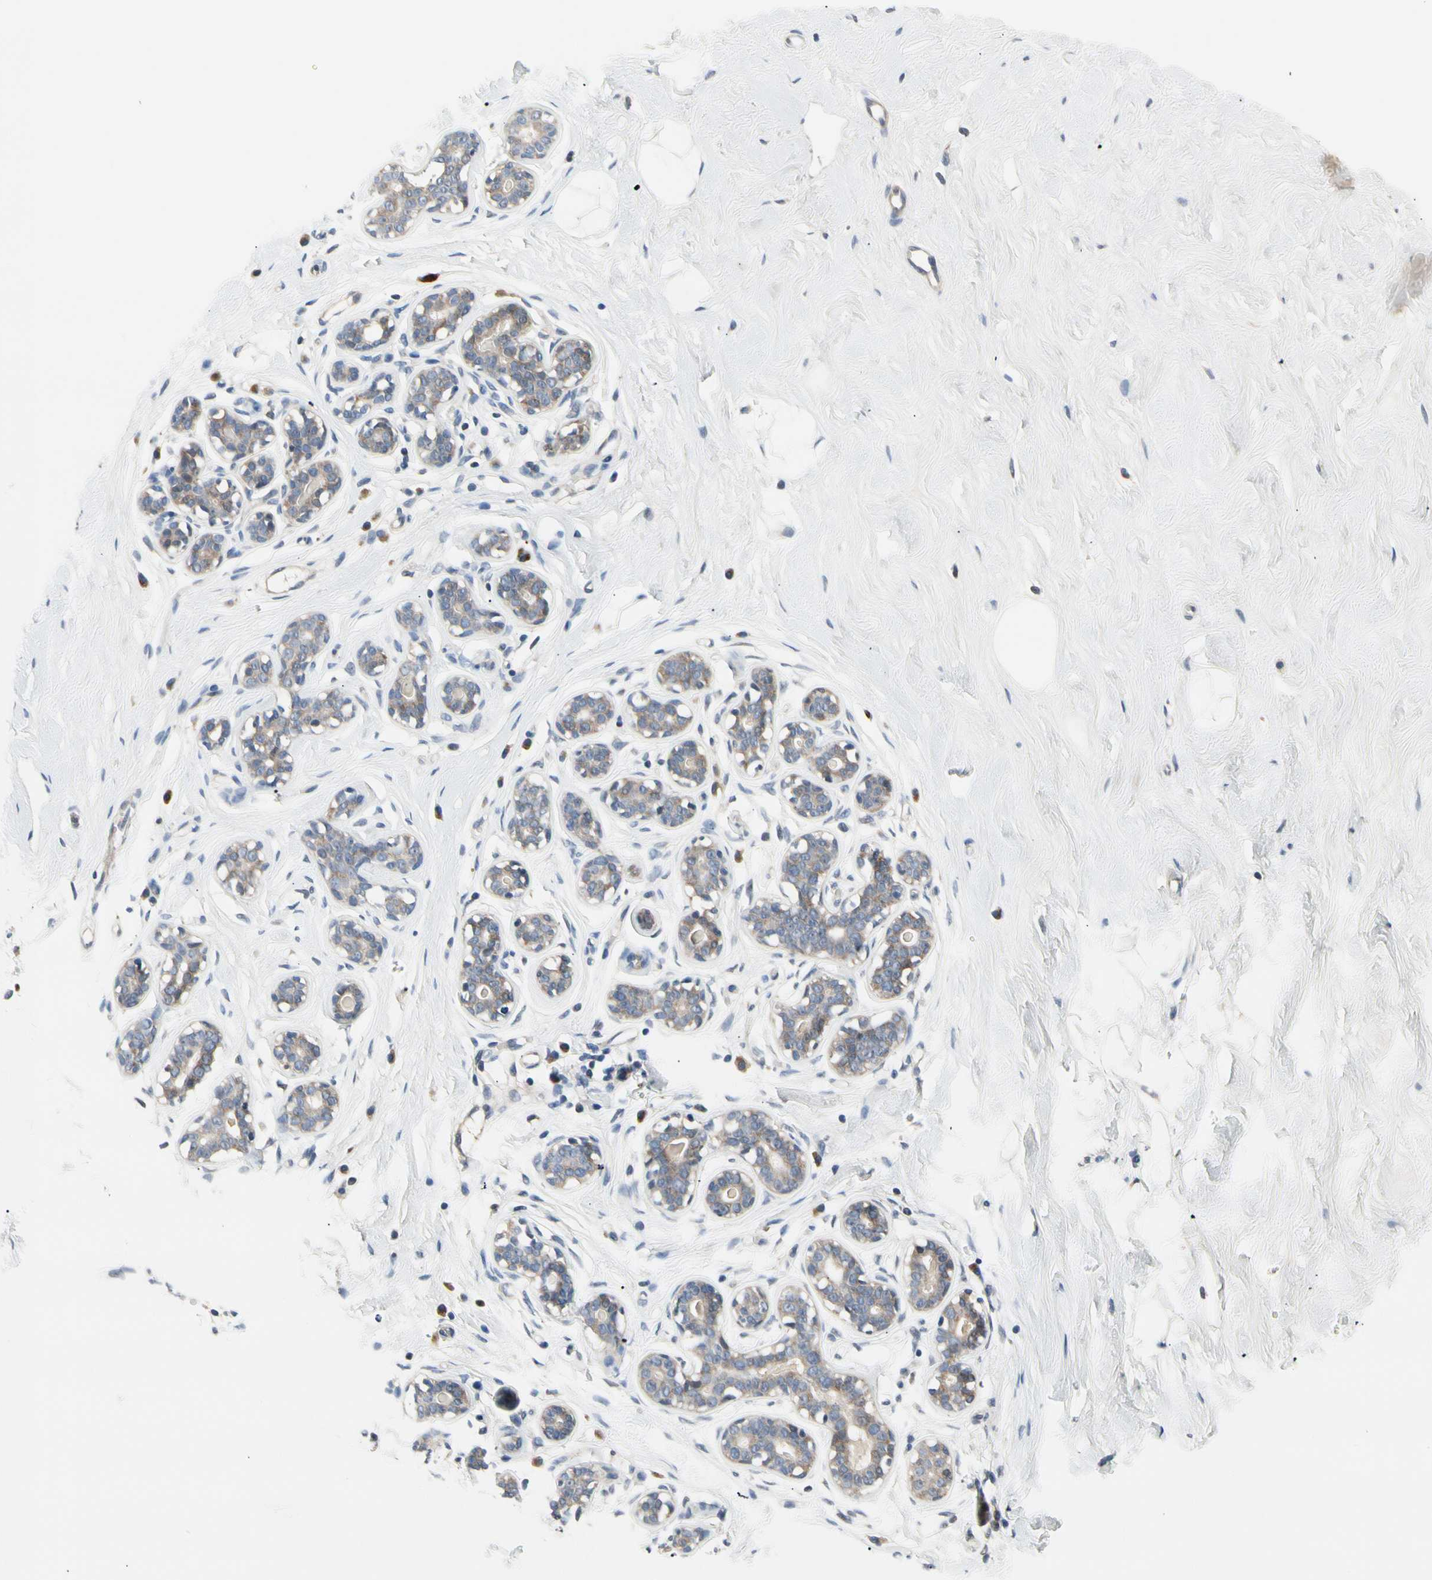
{"staining": {"intensity": "negative", "quantity": "none", "location": "none"}, "tissue": "breast", "cell_type": "Adipocytes", "image_type": "normal", "snomed": [{"axis": "morphology", "description": "Normal tissue, NOS"}, {"axis": "topography", "description": "Breast"}], "caption": "Image shows no significant protein staining in adipocytes of unremarkable breast. (DAB immunohistochemistry (IHC) with hematoxylin counter stain).", "gene": "NFASC", "patient": {"sex": "female", "age": 23}}